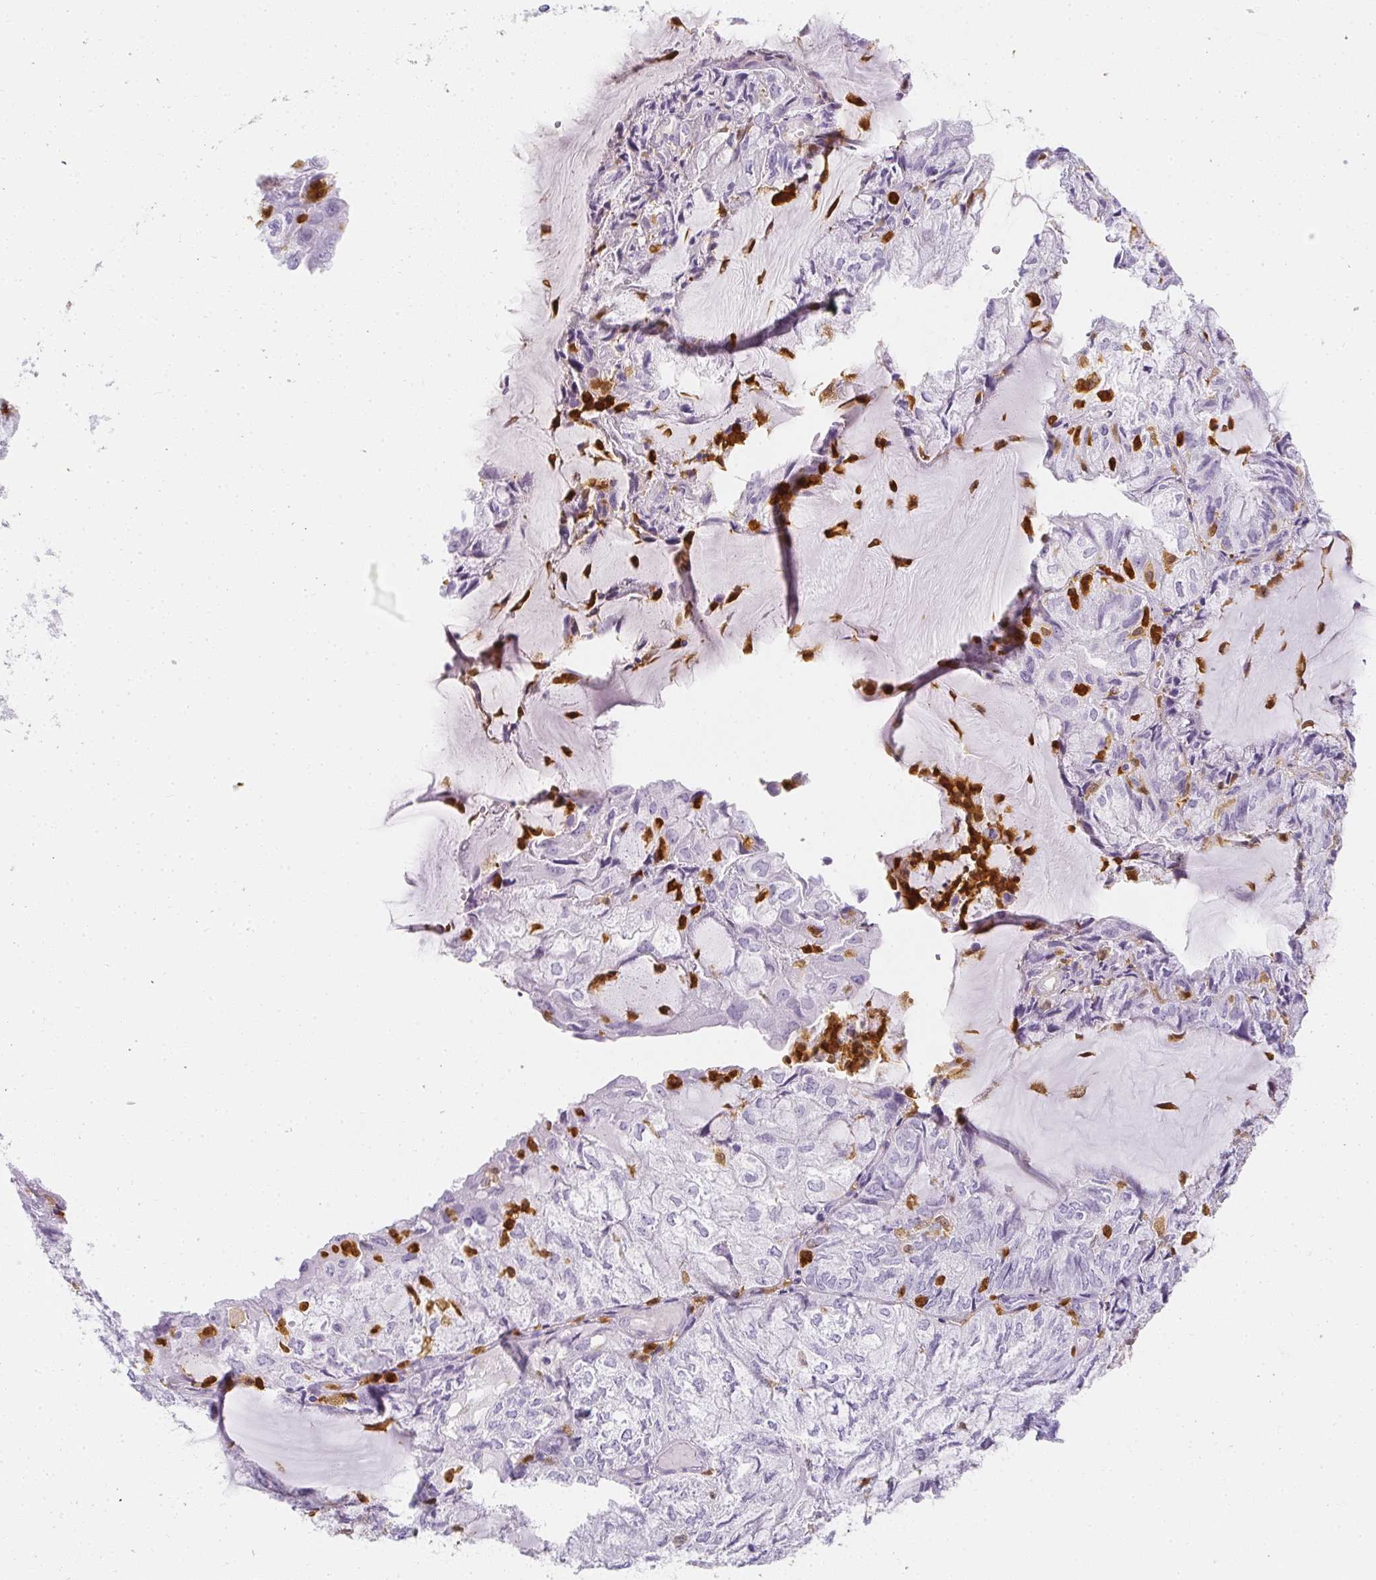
{"staining": {"intensity": "negative", "quantity": "none", "location": "none"}, "tissue": "endometrial cancer", "cell_type": "Tumor cells", "image_type": "cancer", "snomed": [{"axis": "morphology", "description": "Adenocarcinoma, NOS"}, {"axis": "topography", "description": "Endometrium"}], "caption": "Tumor cells are negative for brown protein staining in adenocarcinoma (endometrial).", "gene": "HK3", "patient": {"sex": "female", "age": 81}}